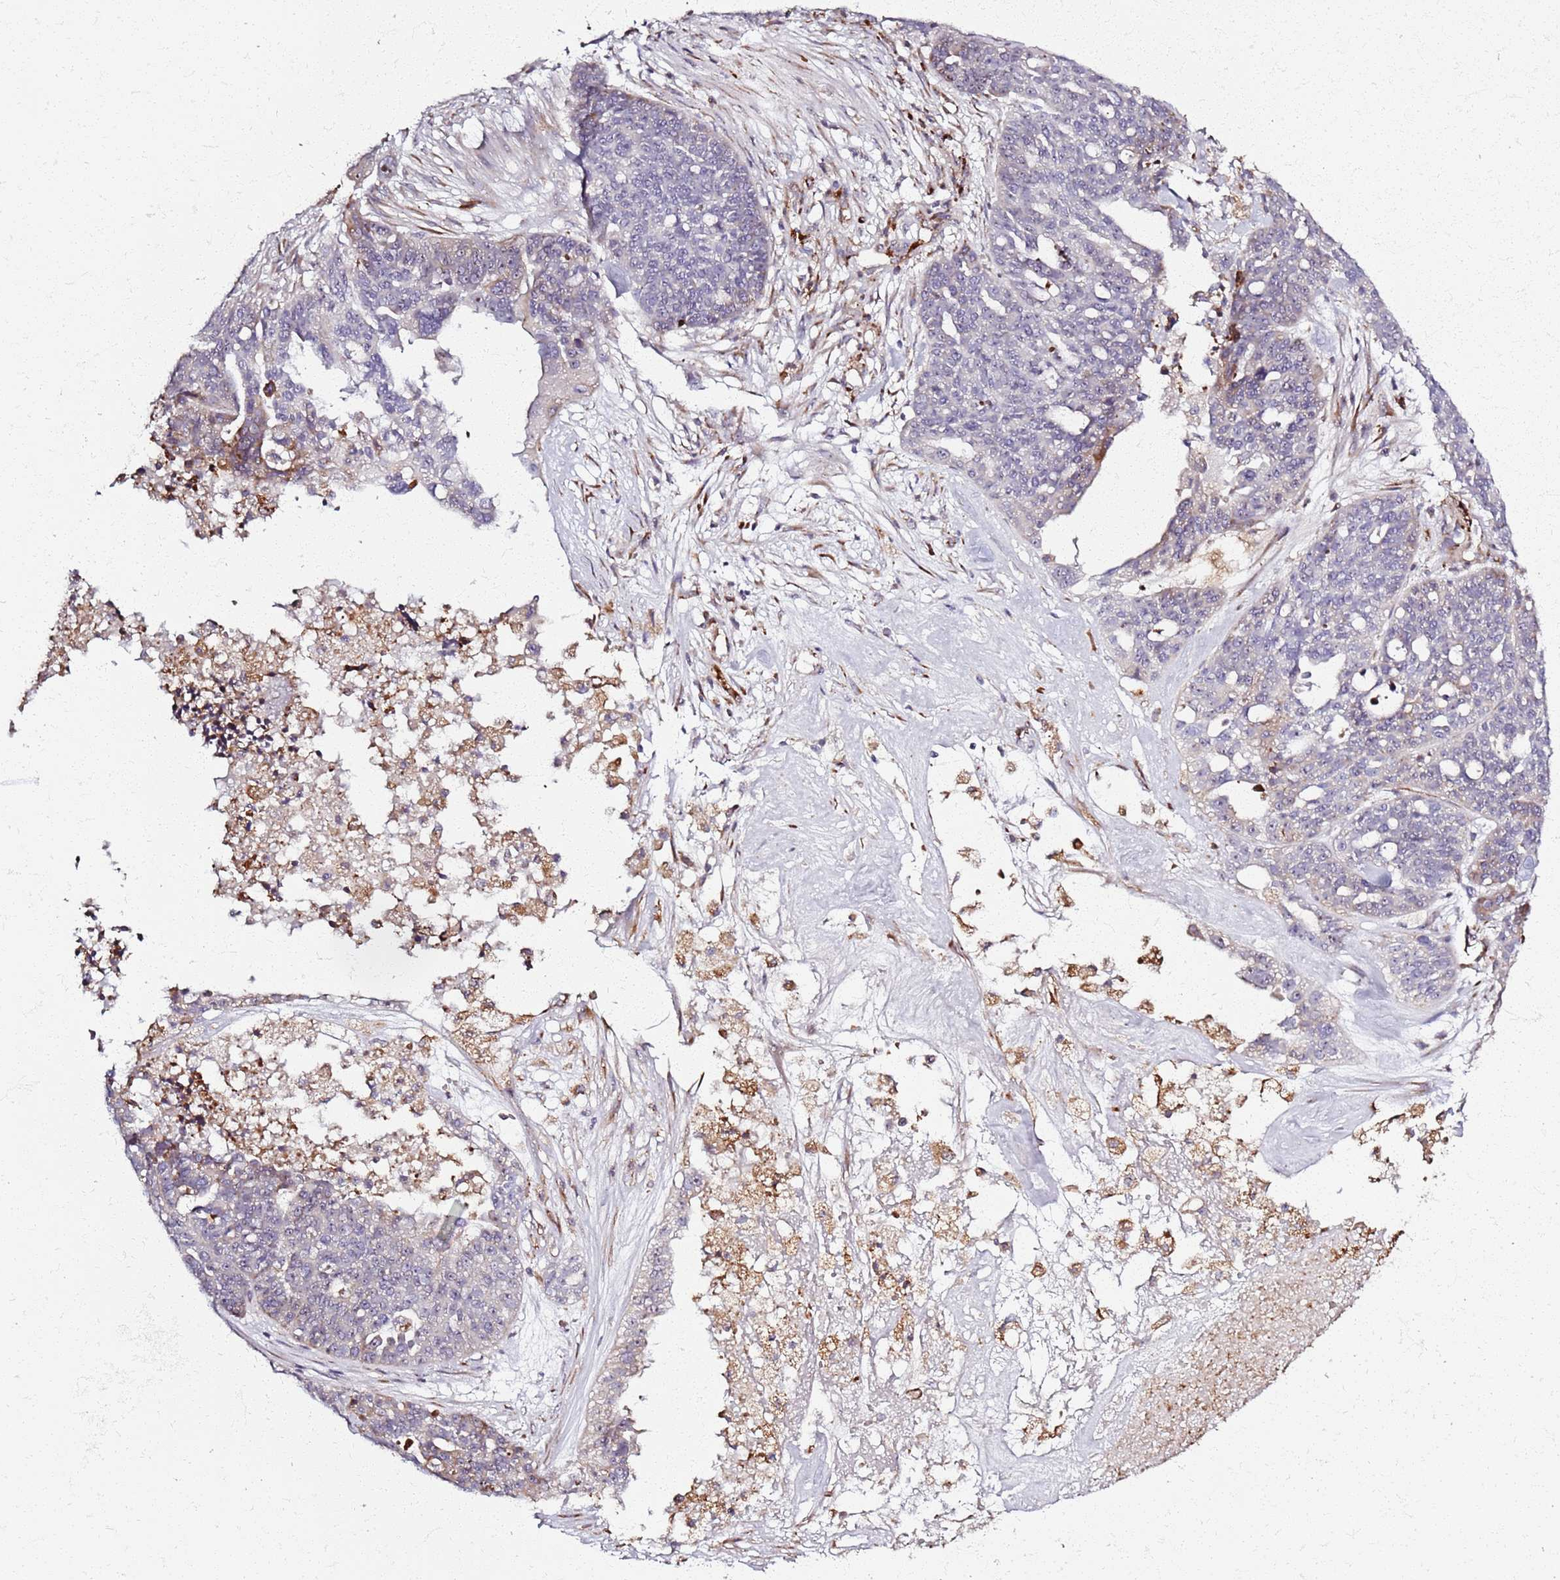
{"staining": {"intensity": "negative", "quantity": "none", "location": "none"}, "tissue": "ovarian cancer", "cell_type": "Tumor cells", "image_type": "cancer", "snomed": [{"axis": "morphology", "description": "Cystadenocarcinoma, serous, NOS"}, {"axis": "topography", "description": "Ovary"}], "caption": "Ovarian cancer (serous cystadenocarcinoma) stained for a protein using immunohistochemistry (IHC) demonstrates no staining tumor cells.", "gene": "KRI1", "patient": {"sex": "female", "age": 59}}